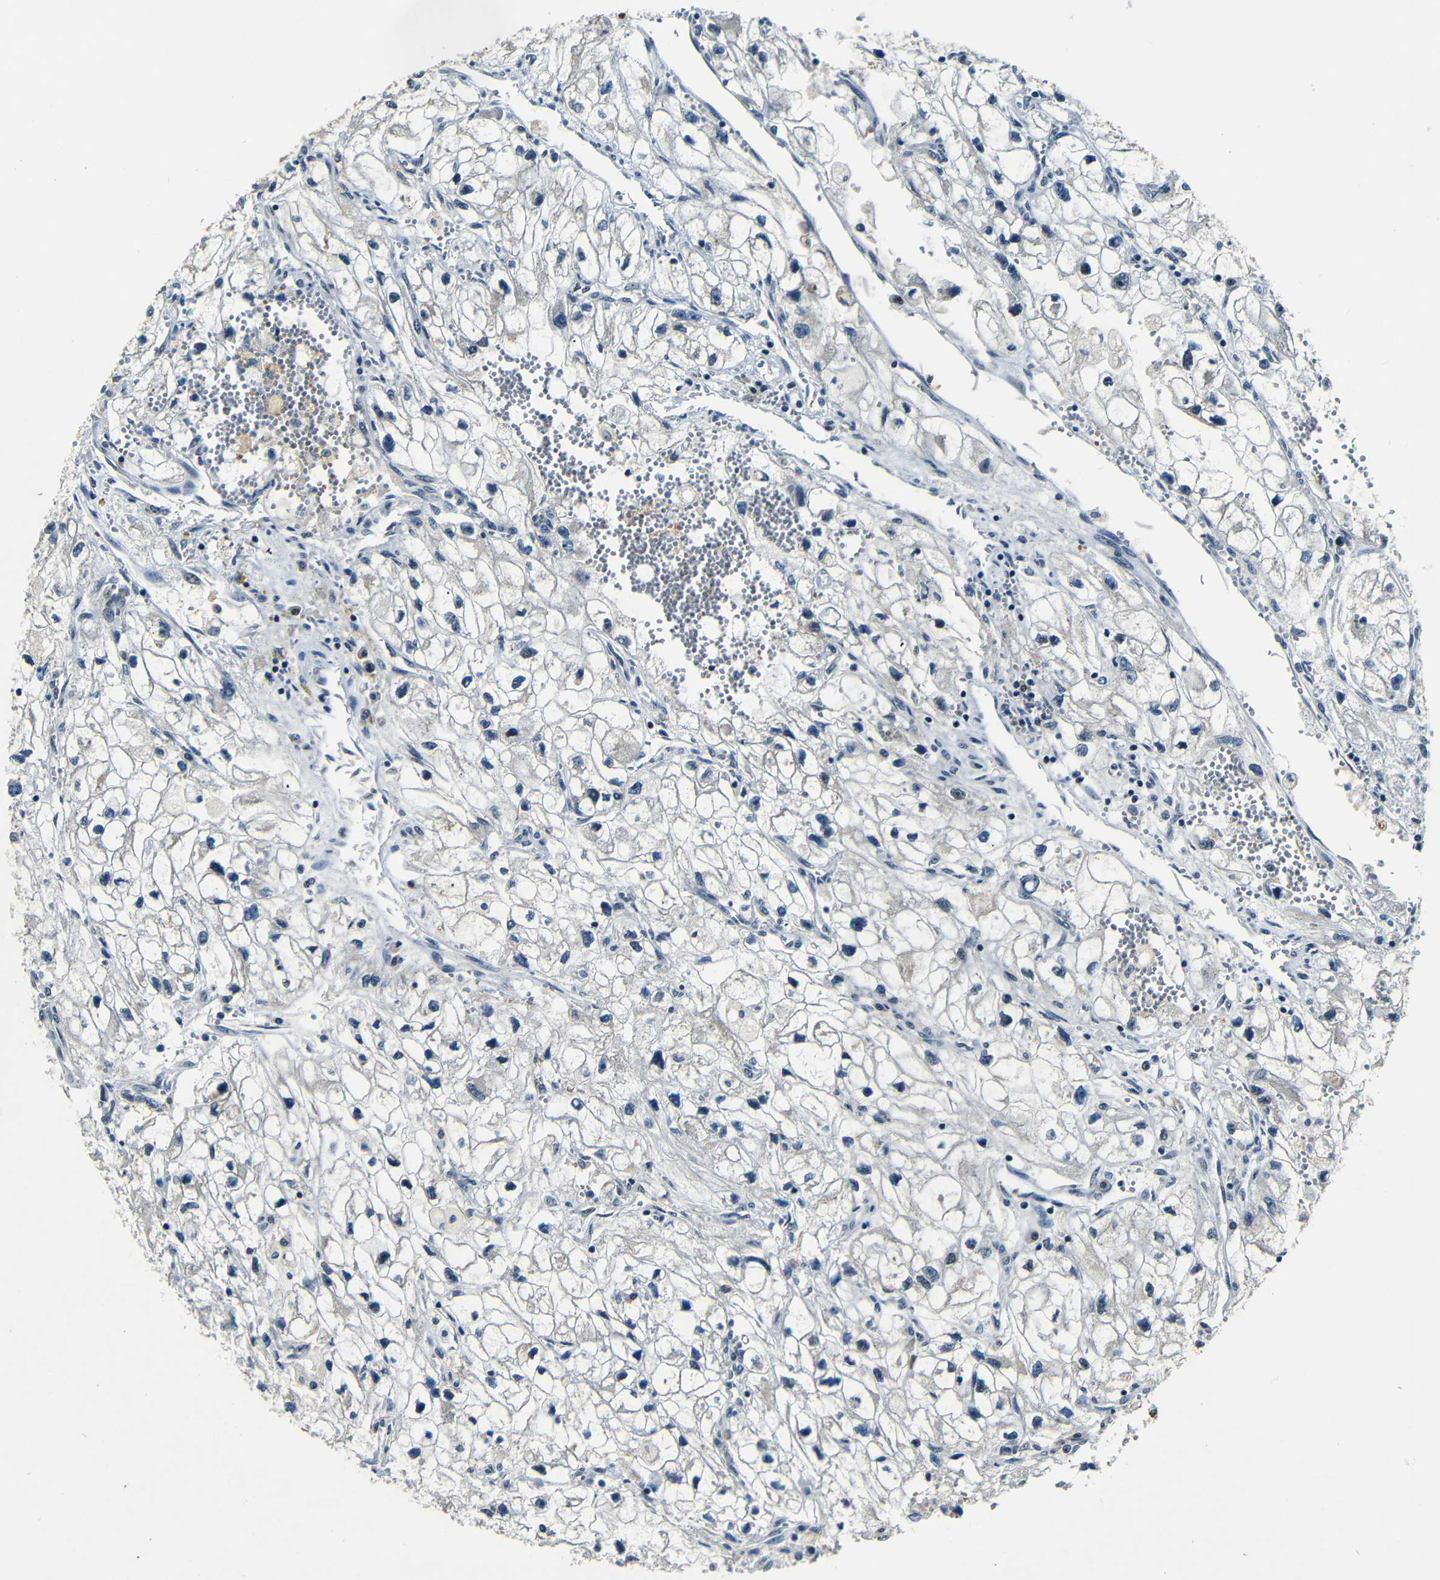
{"staining": {"intensity": "negative", "quantity": "none", "location": "none"}, "tissue": "renal cancer", "cell_type": "Tumor cells", "image_type": "cancer", "snomed": [{"axis": "morphology", "description": "Adenocarcinoma, NOS"}, {"axis": "topography", "description": "Kidney"}], "caption": "Protein analysis of renal adenocarcinoma exhibits no significant positivity in tumor cells. (DAB immunohistochemistry visualized using brightfield microscopy, high magnification).", "gene": "FOXD4", "patient": {"sex": "female", "age": 70}}